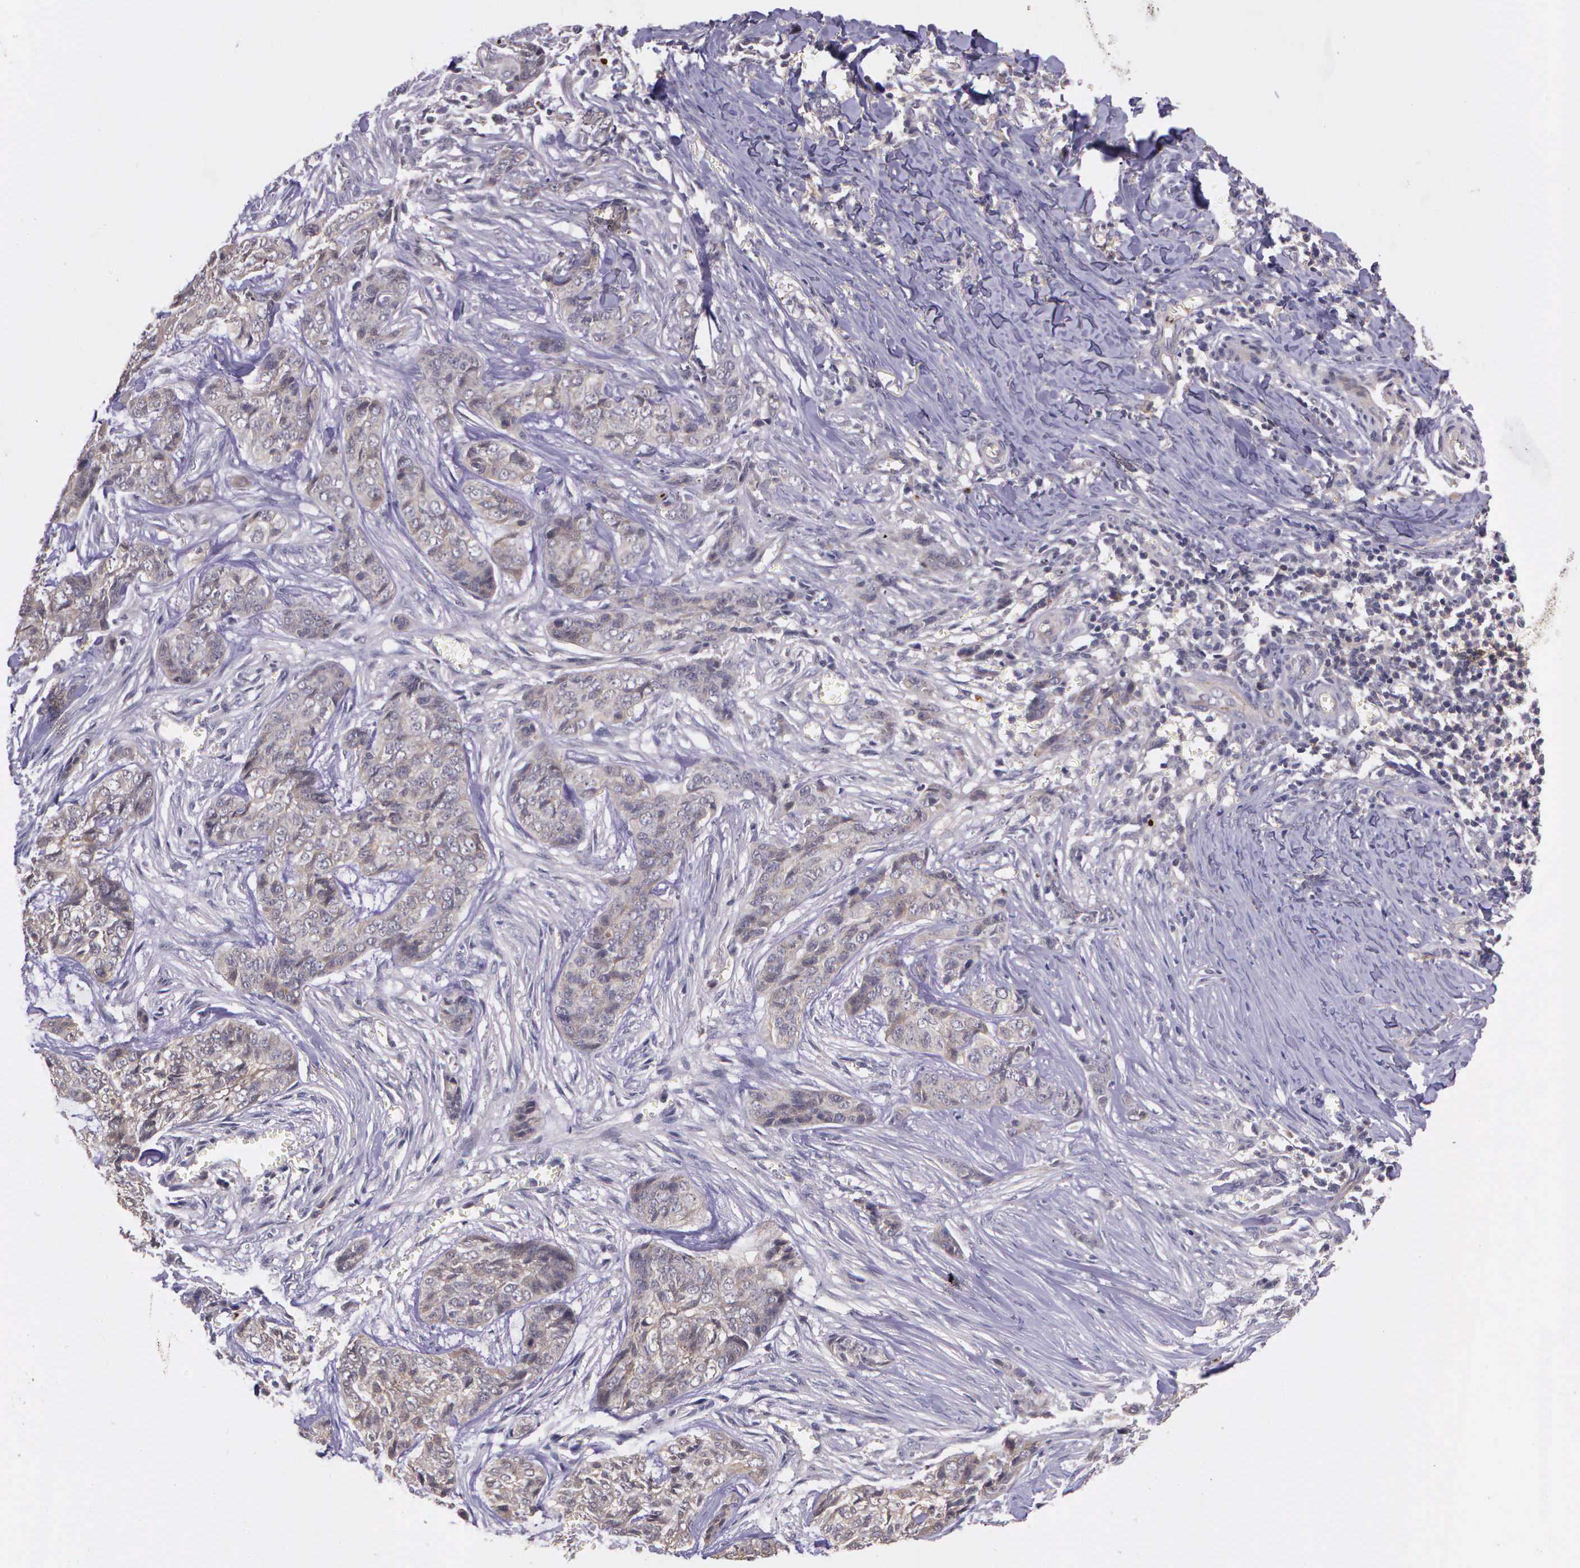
{"staining": {"intensity": "weak", "quantity": "25%-75%", "location": "cytoplasmic/membranous"}, "tissue": "skin cancer", "cell_type": "Tumor cells", "image_type": "cancer", "snomed": [{"axis": "morphology", "description": "Normal tissue, NOS"}, {"axis": "morphology", "description": "Basal cell carcinoma"}, {"axis": "topography", "description": "Skin"}], "caption": "A brown stain shows weak cytoplasmic/membranous staining of a protein in human skin cancer (basal cell carcinoma) tumor cells. Nuclei are stained in blue.", "gene": "PRICKLE3", "patient": {"sex": "female", "age": 65}}